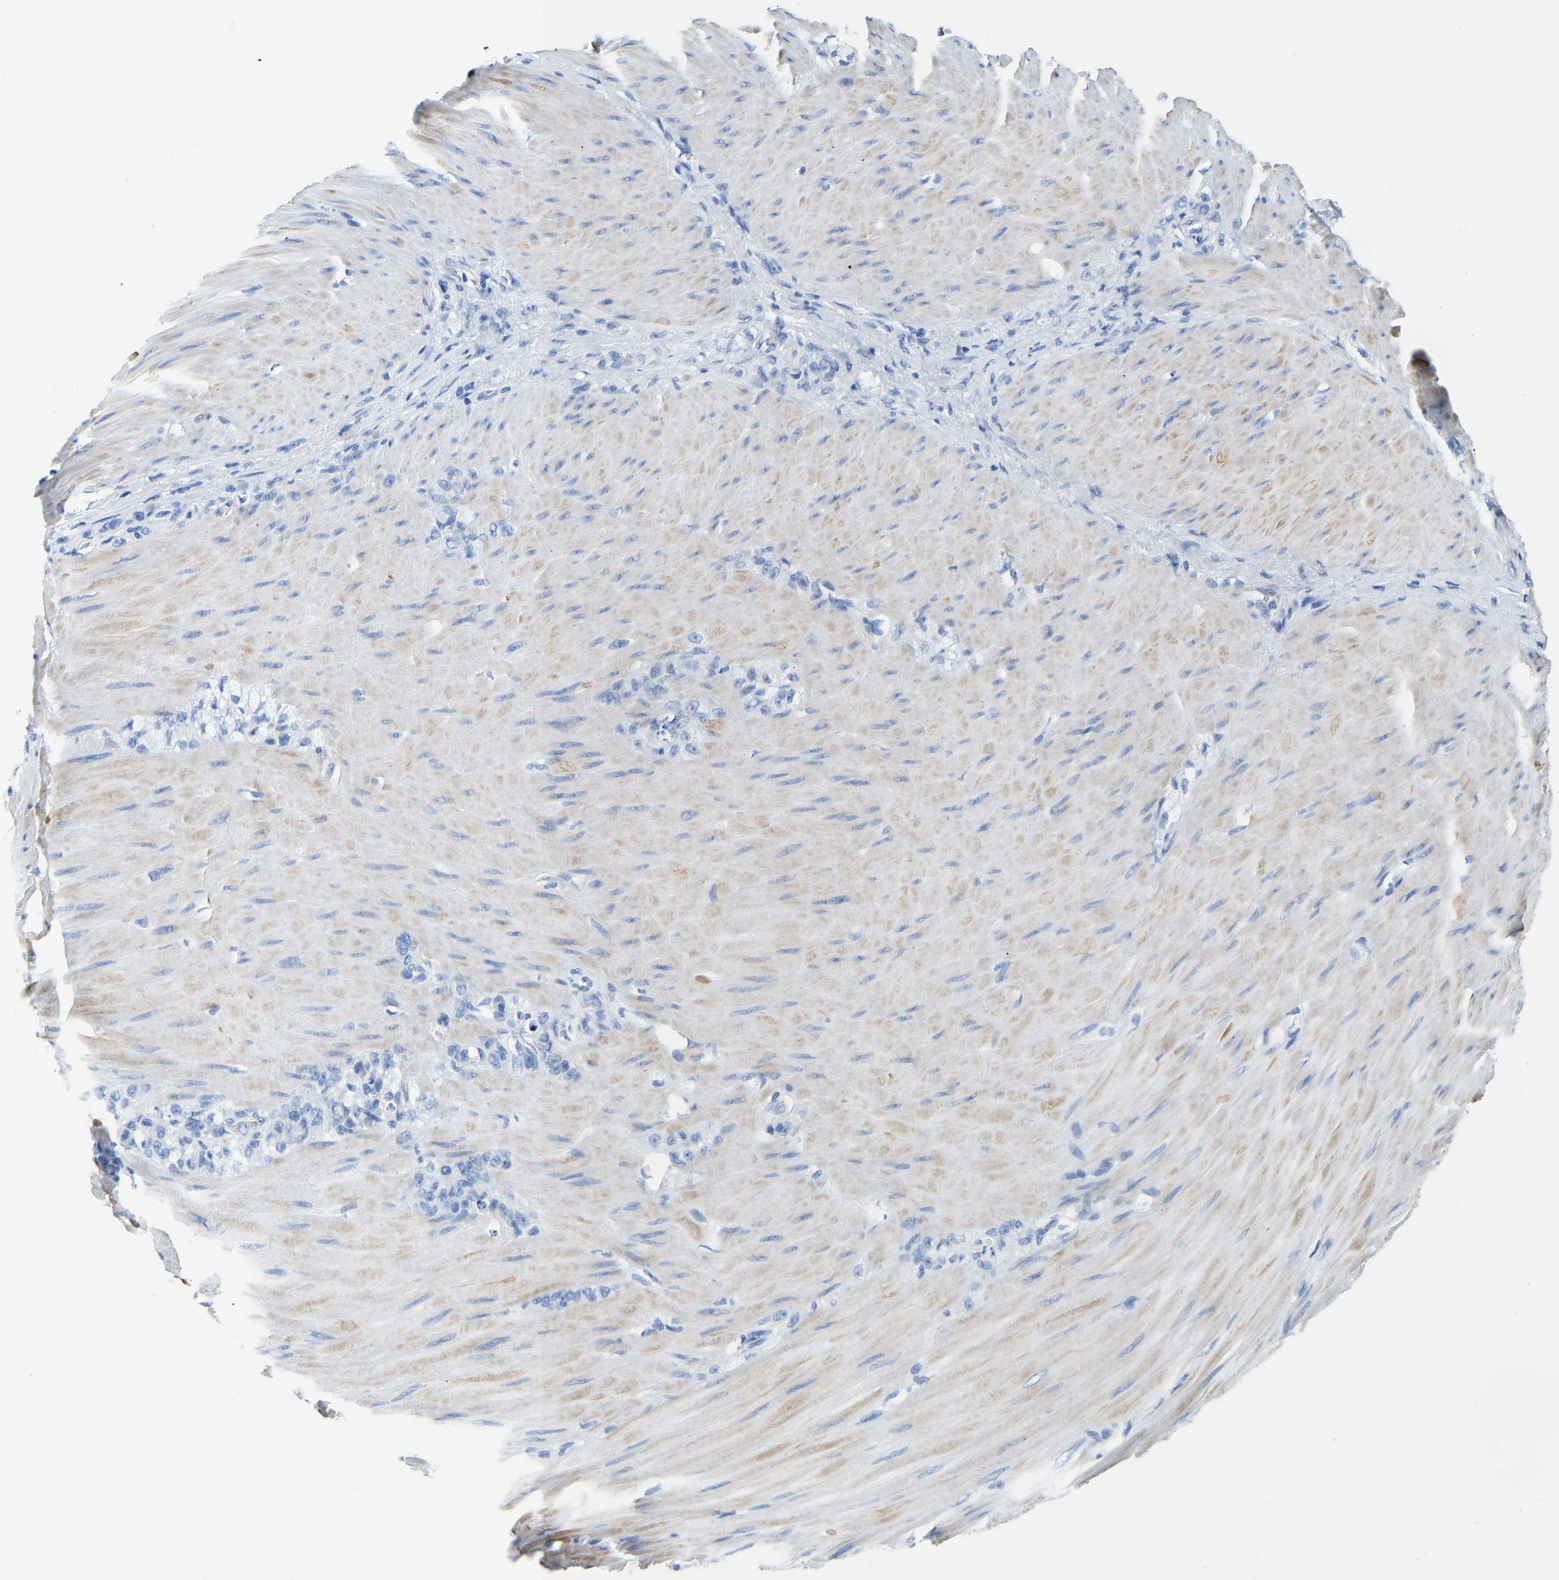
{"staining": {"intensity": "negative", "quantity": "none", "location": "none"}, "tissue": "stomach cancer", "cell_type": "Tumor cells", "image_type": "cancer", "snomed": [{"axis": "morphology", "description": "Normal tissue, NOS"}, {"axis": "morphology", "description": "Adenocarcinoma, NOS"}, {"axis": "topography", "description": "Stomach"}], "caption": "IHC photomicrograph of human adenocarcinoma (stomach) stained for a protein (brown), which shows no expression in tumor cells.", "gene": "NKAIN3", "patient": {"sex": "male", "age": 82}}